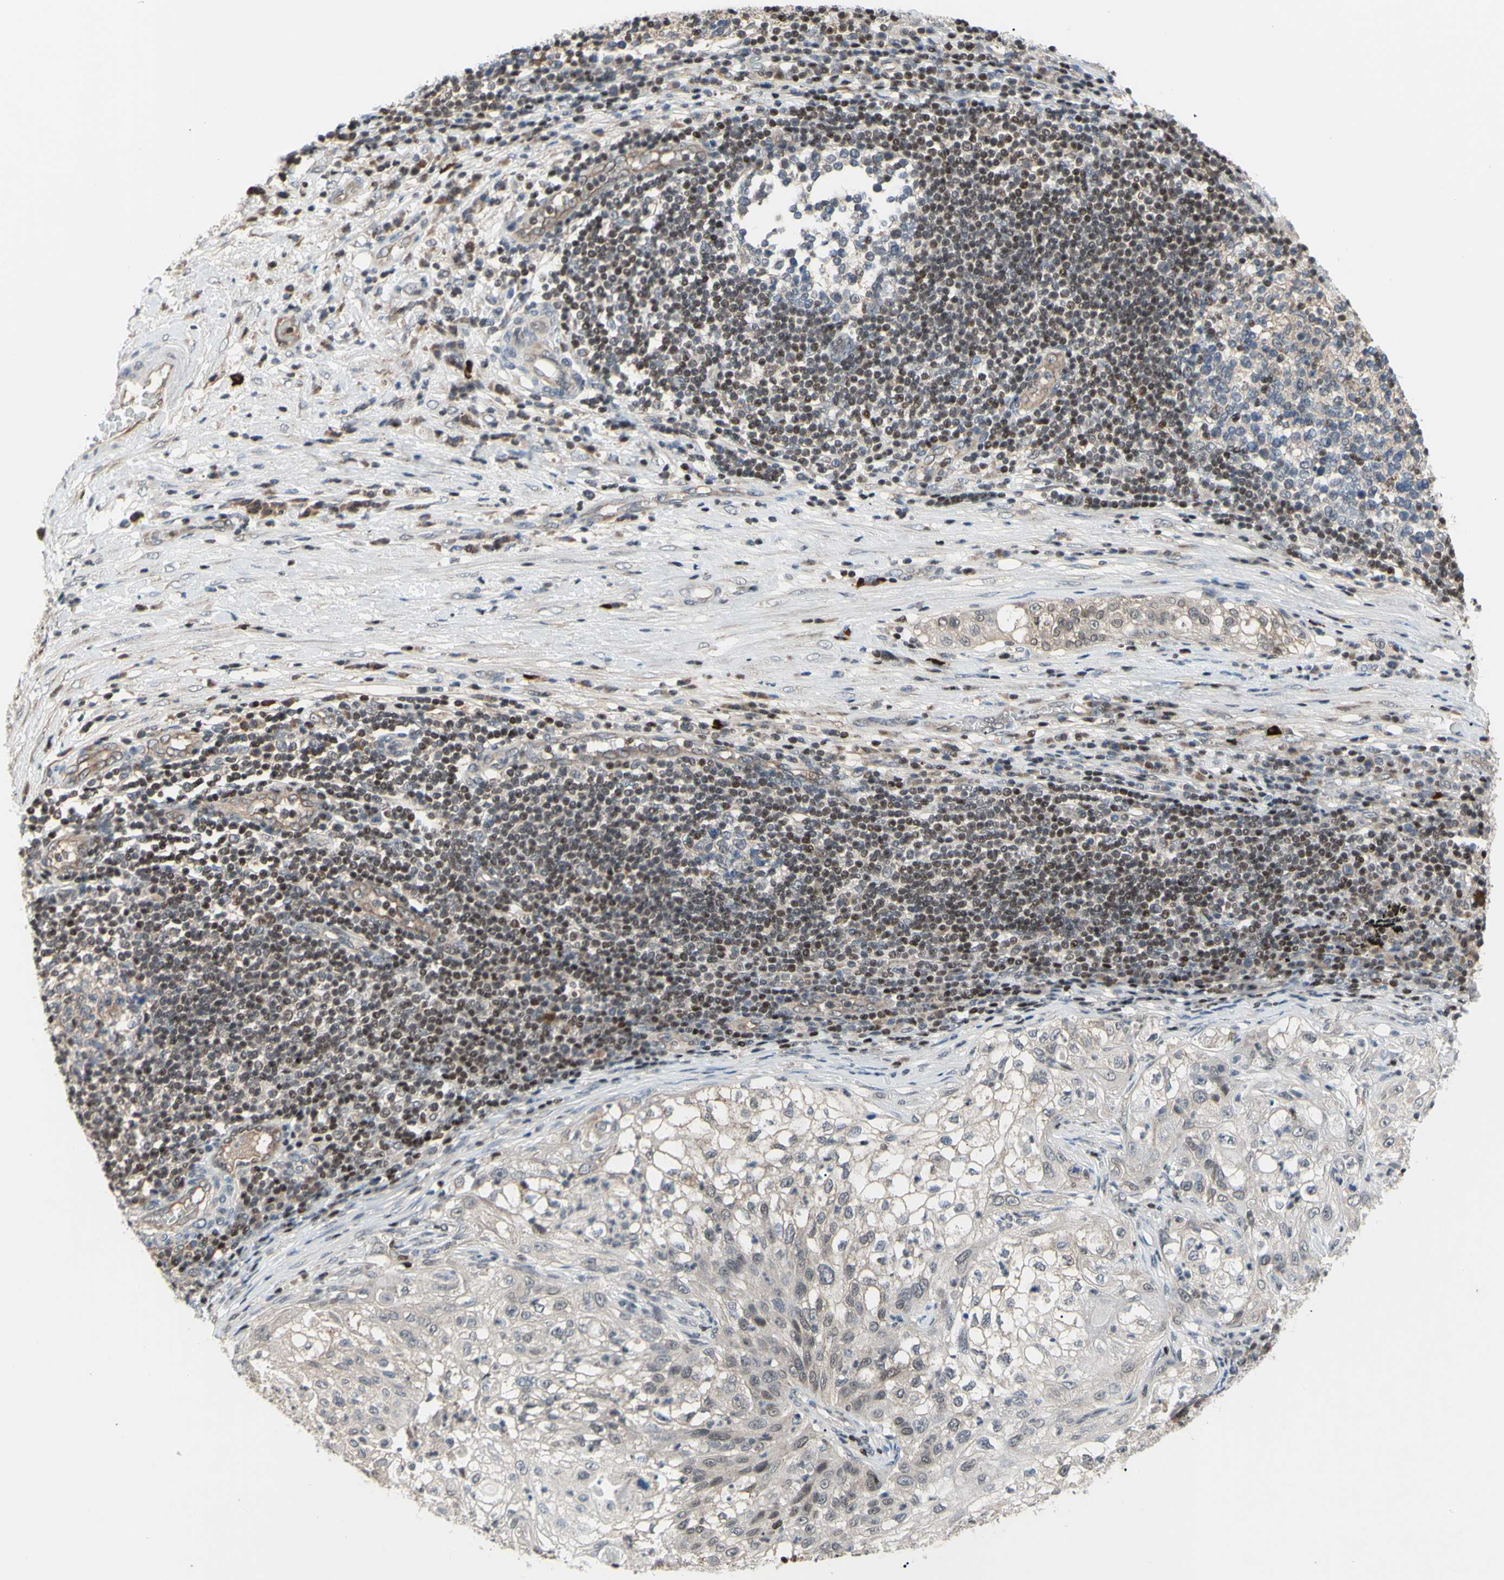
{"staining": {"intensity": "negative", "quantity": "none", "location": "none"}, "tissue": "lung cancer", "cell_type": "Tumor cells", "image_type": "cancer", "snomed": [{"axis": "morphology", "description": "Inflammation, NOS"}, {"axis": "morphology", "description": "Squamous cell carcinoma, NOS"}, {"axis": "topography", "description": "Lymph node"}, {"axis": "topography", "description": "Soft tissue"}, {"axis": "topography", "description": "Lung"}], "caption": "This is an IHC image of human squamous cell carcinoma (lung). There is no staining in tumor cells.", "gene": "SP4", "patient": {"sex": "male", "age": 66}}